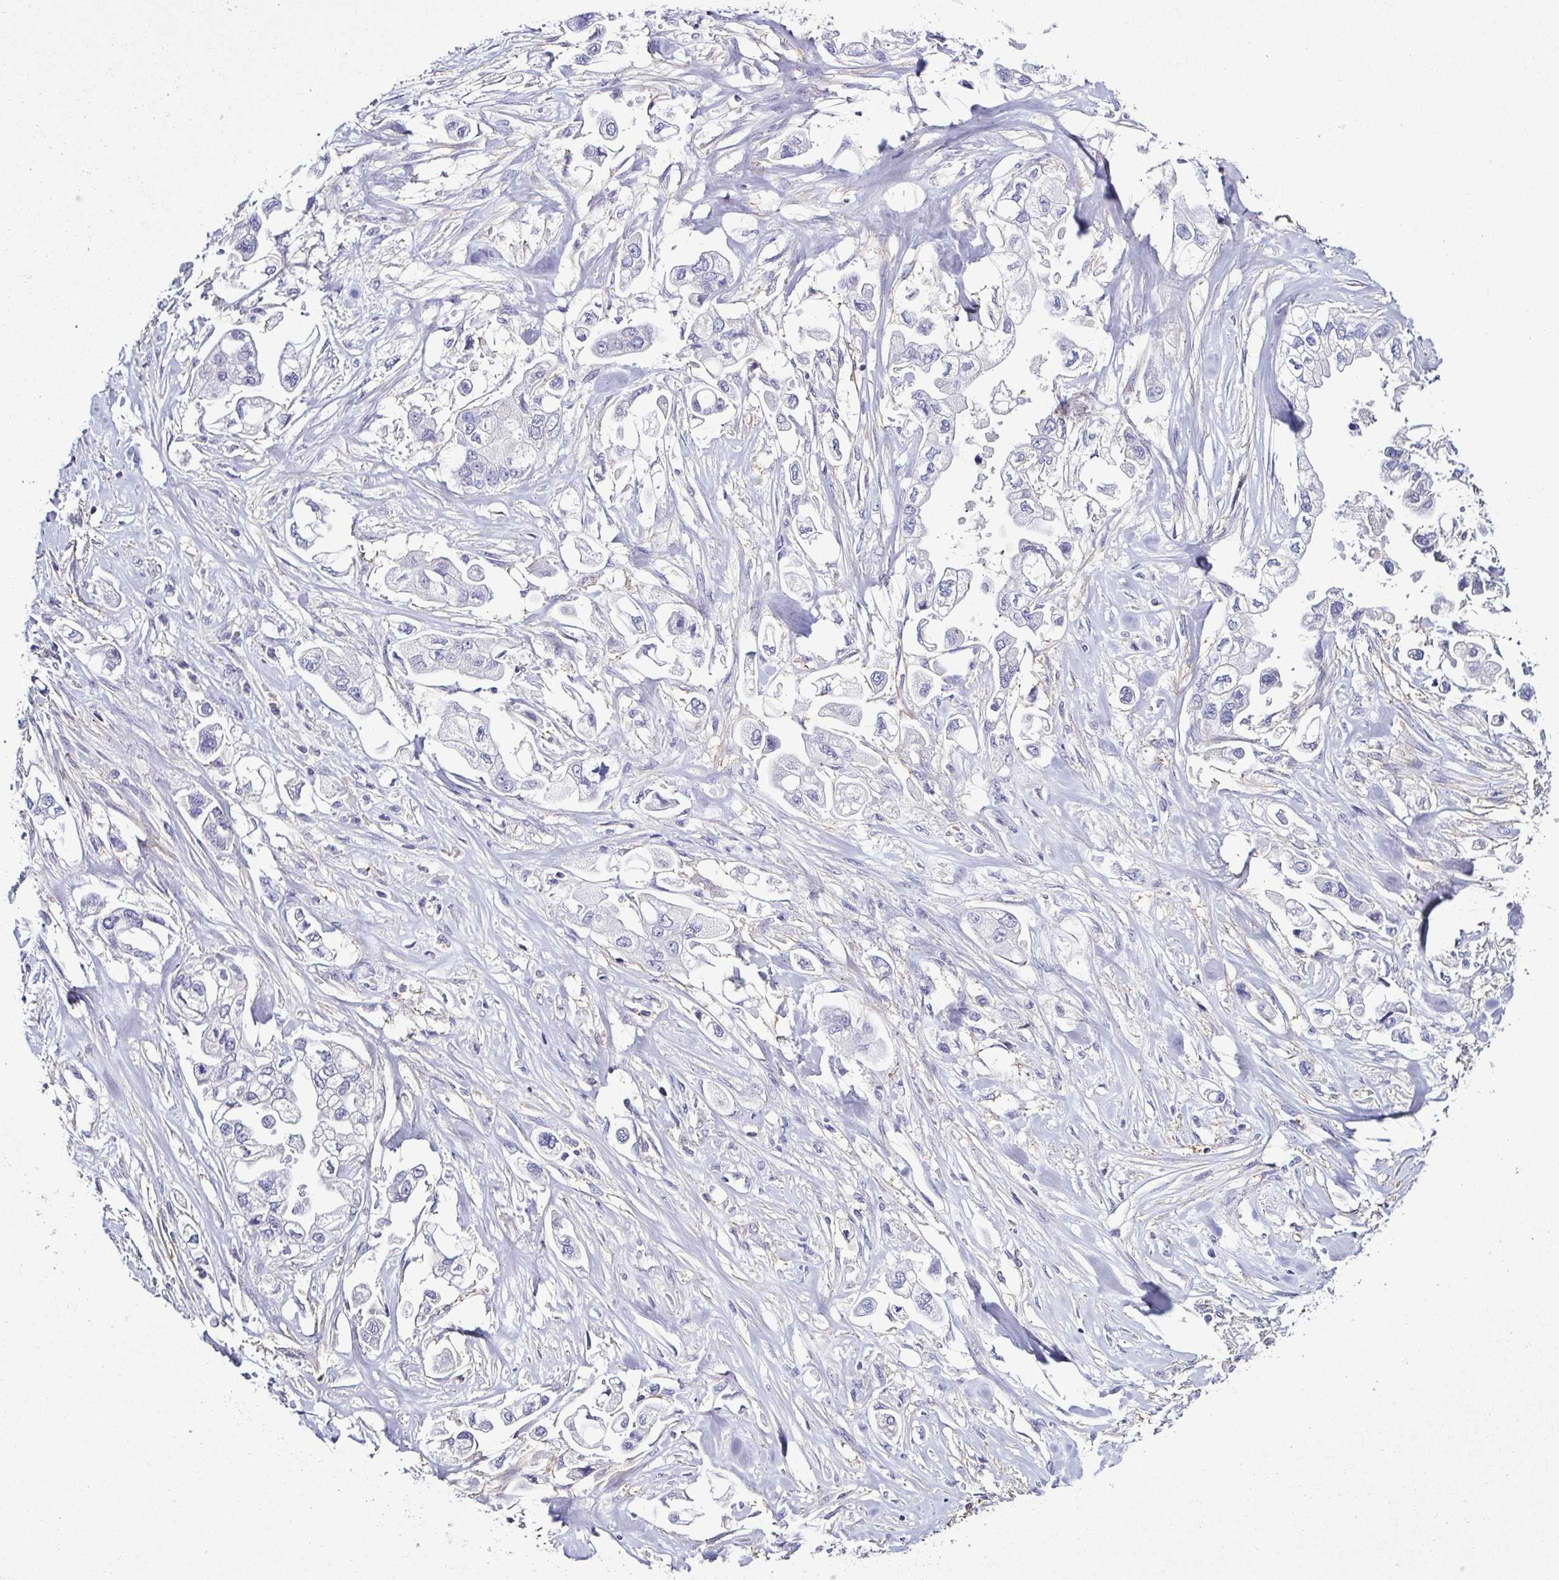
{"staining": {"intensity": "negative", "quantity": "none", "location": "none"}, "tissue": "stomach cancer", "cell_type": "Tumor cells", "image_type": "cancer", "snomed": [{"axis": "morphology", "description": "Adenocarcinoma, NOS"}, {"axis": "topography", "description": "Stomach"}], "caption": "Stomach adenocarcinoma was stained to show a protein in brown. There is no significant positivity in tumor cells. (DAB immunohistochemistry (IHC) with hematoxylin counter stain).", "gene": "TNNT2", "patient": {"sex": "male", "age": 62}}